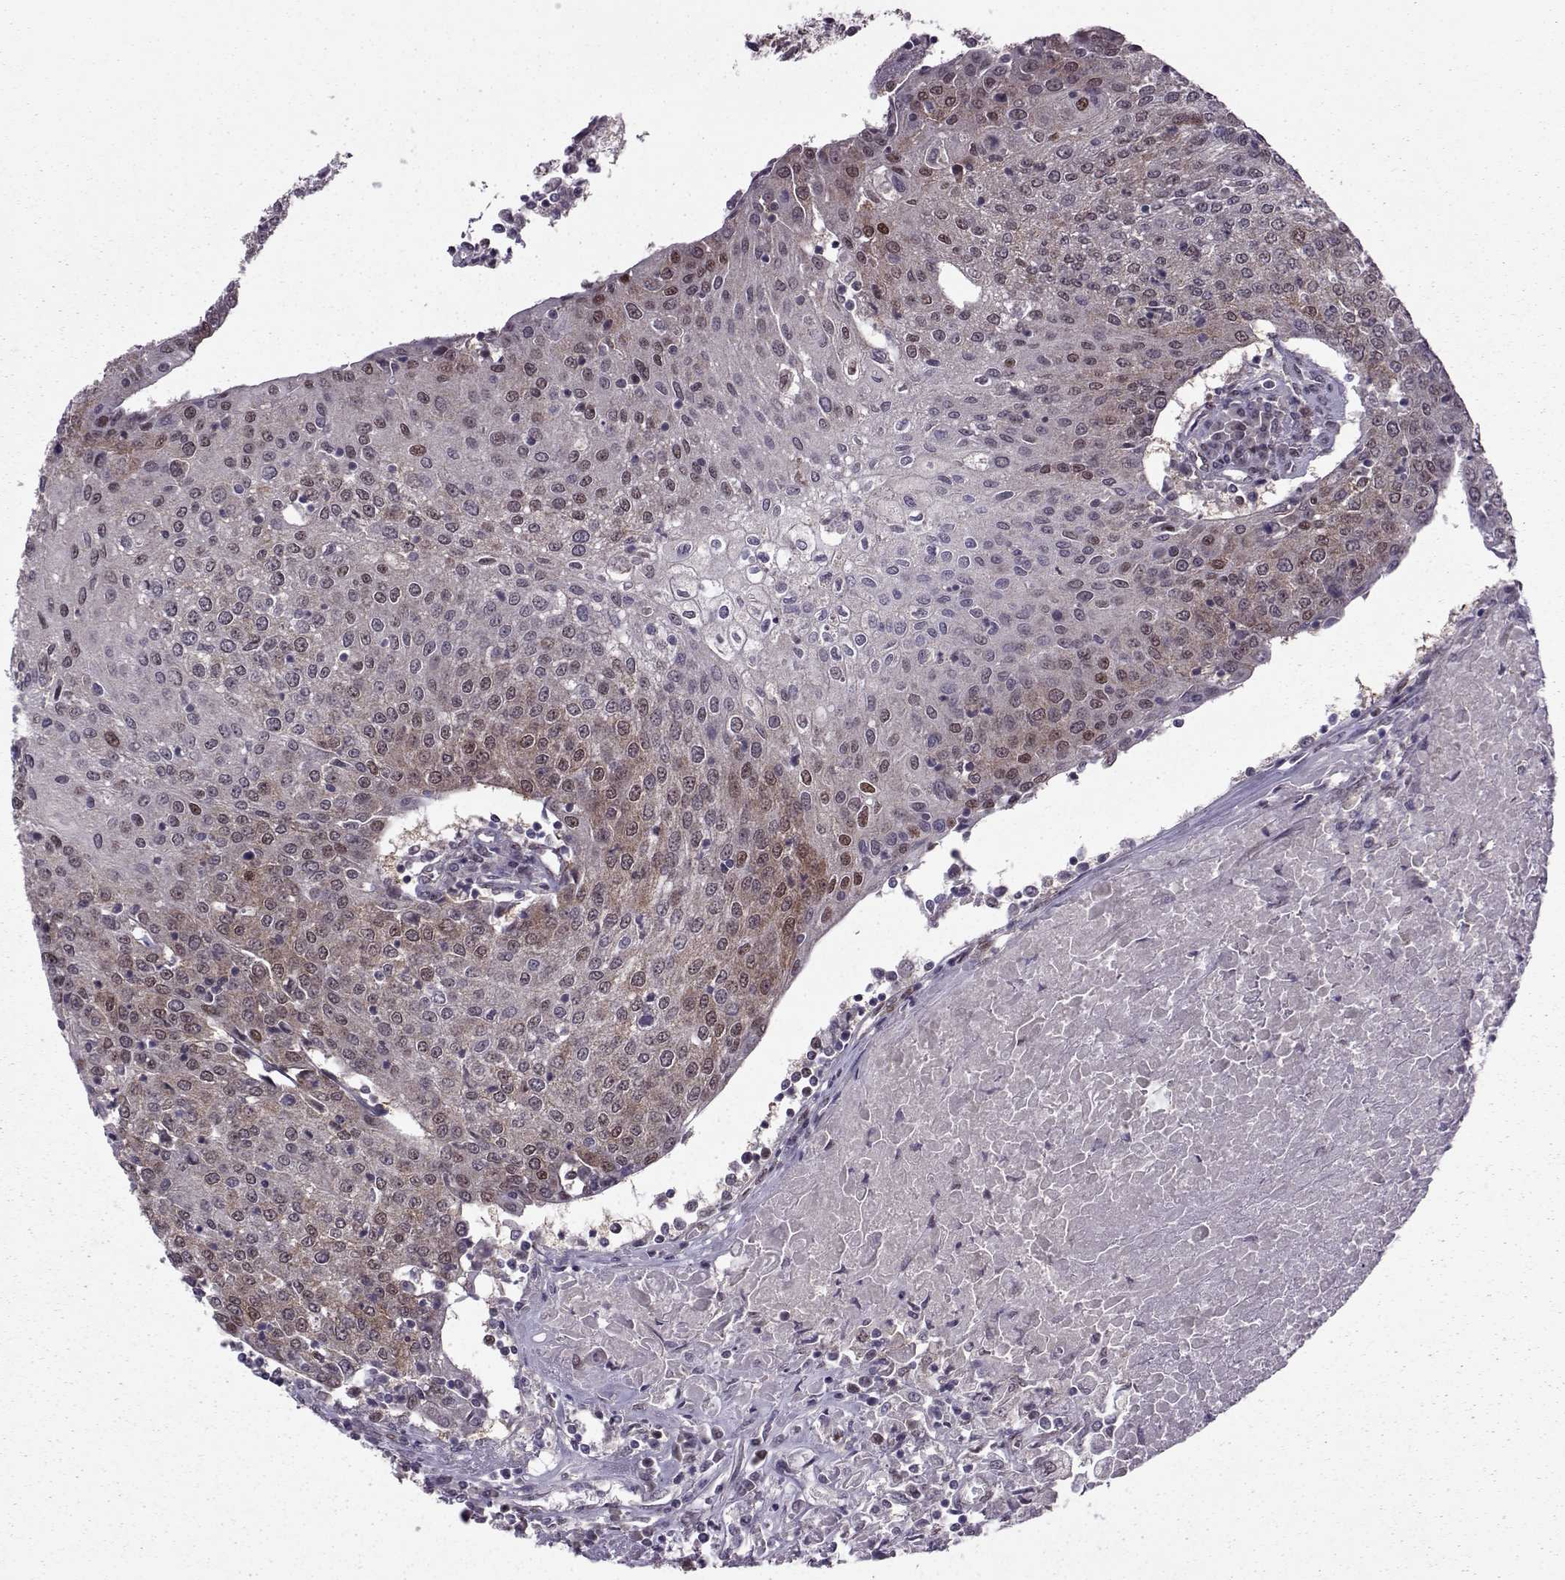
{"staining": {"intensity": "weak", "quantity": "<25%", "location": "cytoplasmic/membranous,nuclear"}, "tissue": "urothelial cancer", "cell_type": "Tumor cells", "image_type": "cancer", "snomed": [{"axis": "morphology", "description": "Urothelial carcinoma, High grade"}, {"axis": "topography", "description": "Urinary bladder"}], "caption": "Tumor cells show no significant positivity in urothelial carcinoma (high-grade).", "gene": "CDK4", "patient": {"sex": "female", "age": 85}}